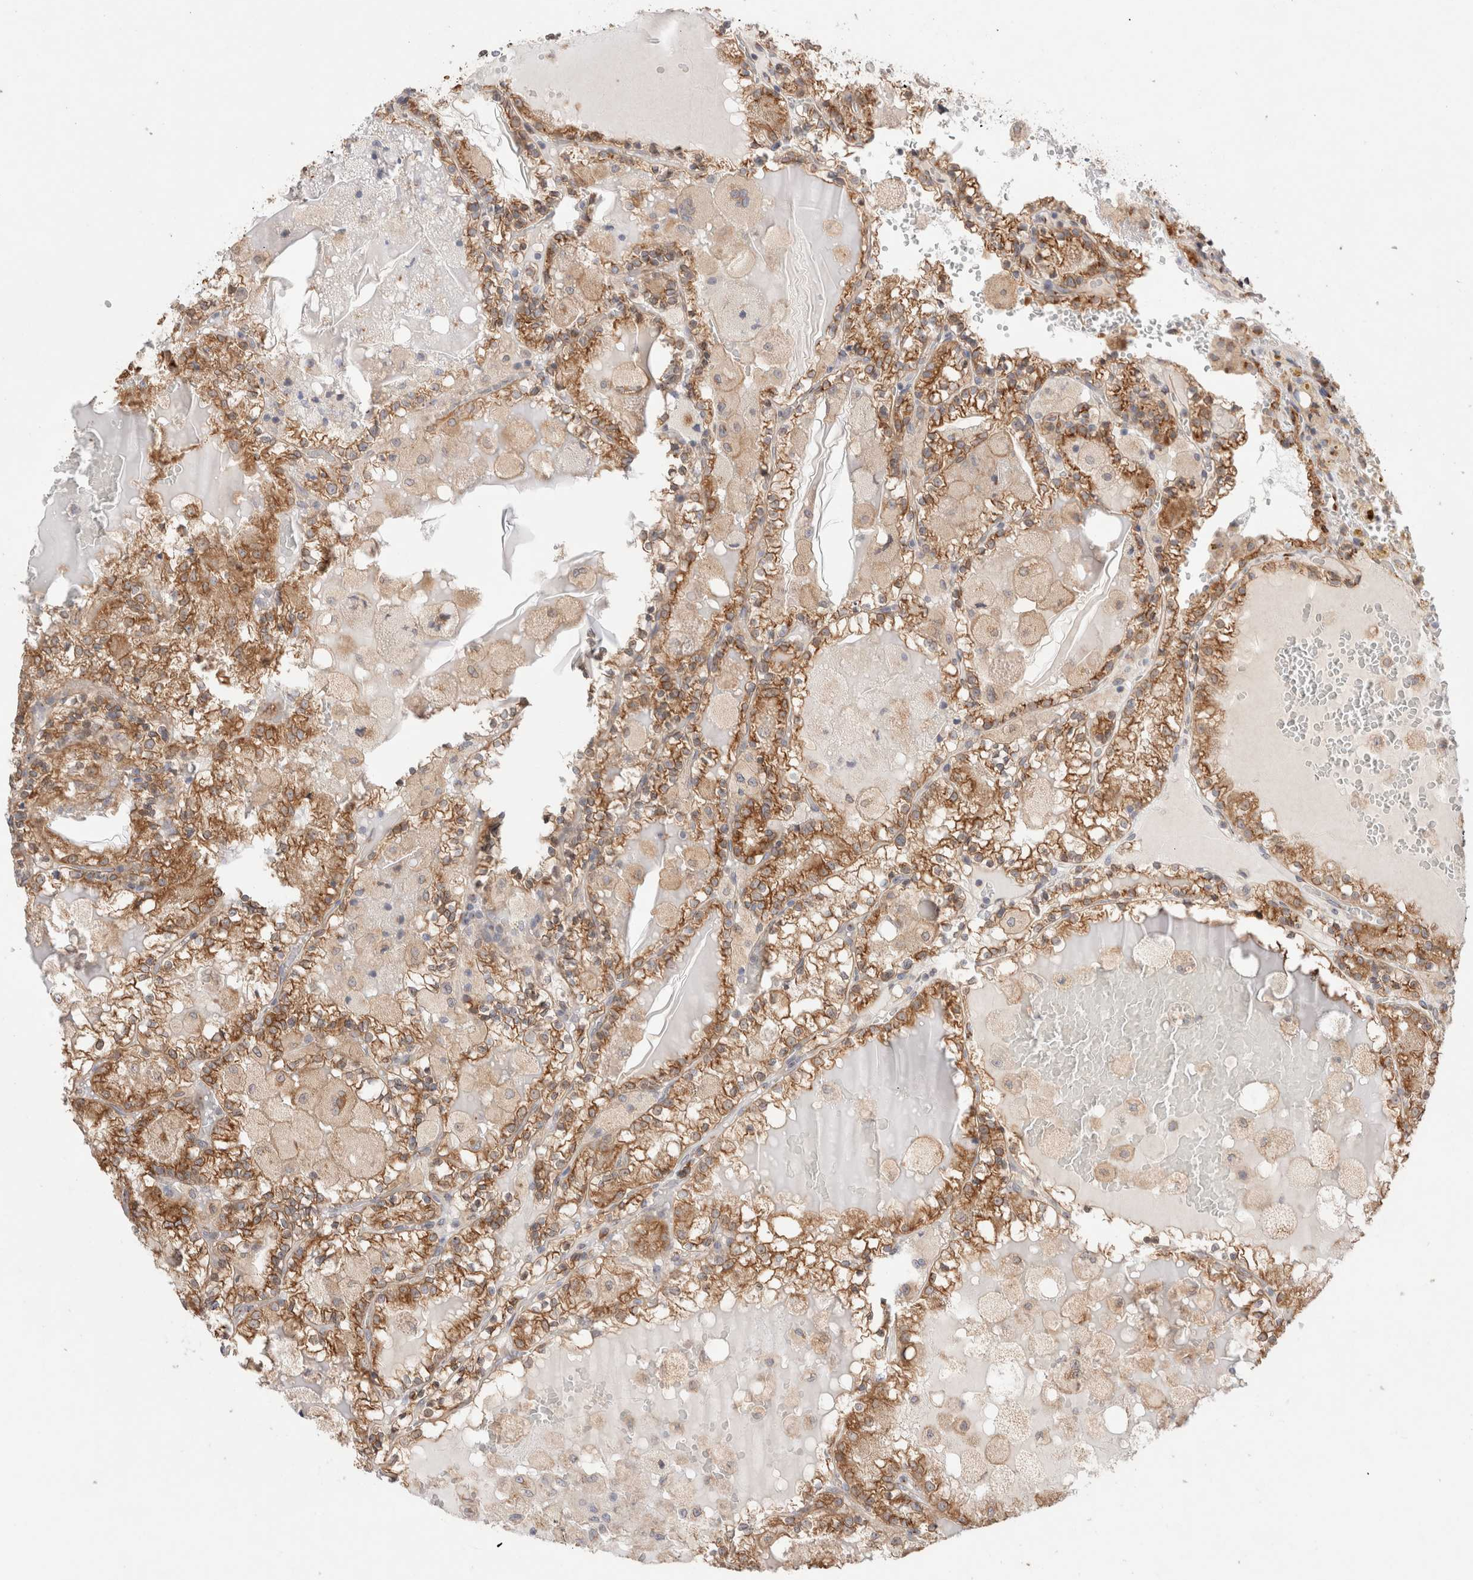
{"staining": {"intensity": "moderate", "quantity": ">75%", "location": "cytoplasmic/membranous"}, "tissue": "renal cancer", "cell_type": "Tumor cells", "image_type": "cancer", "snomed": [{"axis": "morphology", "description": "Adenocarcinoma, NOS"}, {"axis": "topography", "description": "Kidney"}], "caption": "Moderate cytoplasmic/membranous staining is identified in about >75% of tumor cells in renal adenocarcinoma. The staining is performed using DAB (3,3'-diaminobenzidine) brown chromogen to label protein expression. The nuclei are counter-stained blue using hematoxylin.", "gene": "LMAN2L", "patient": {"sex": "female", "age": 56}}